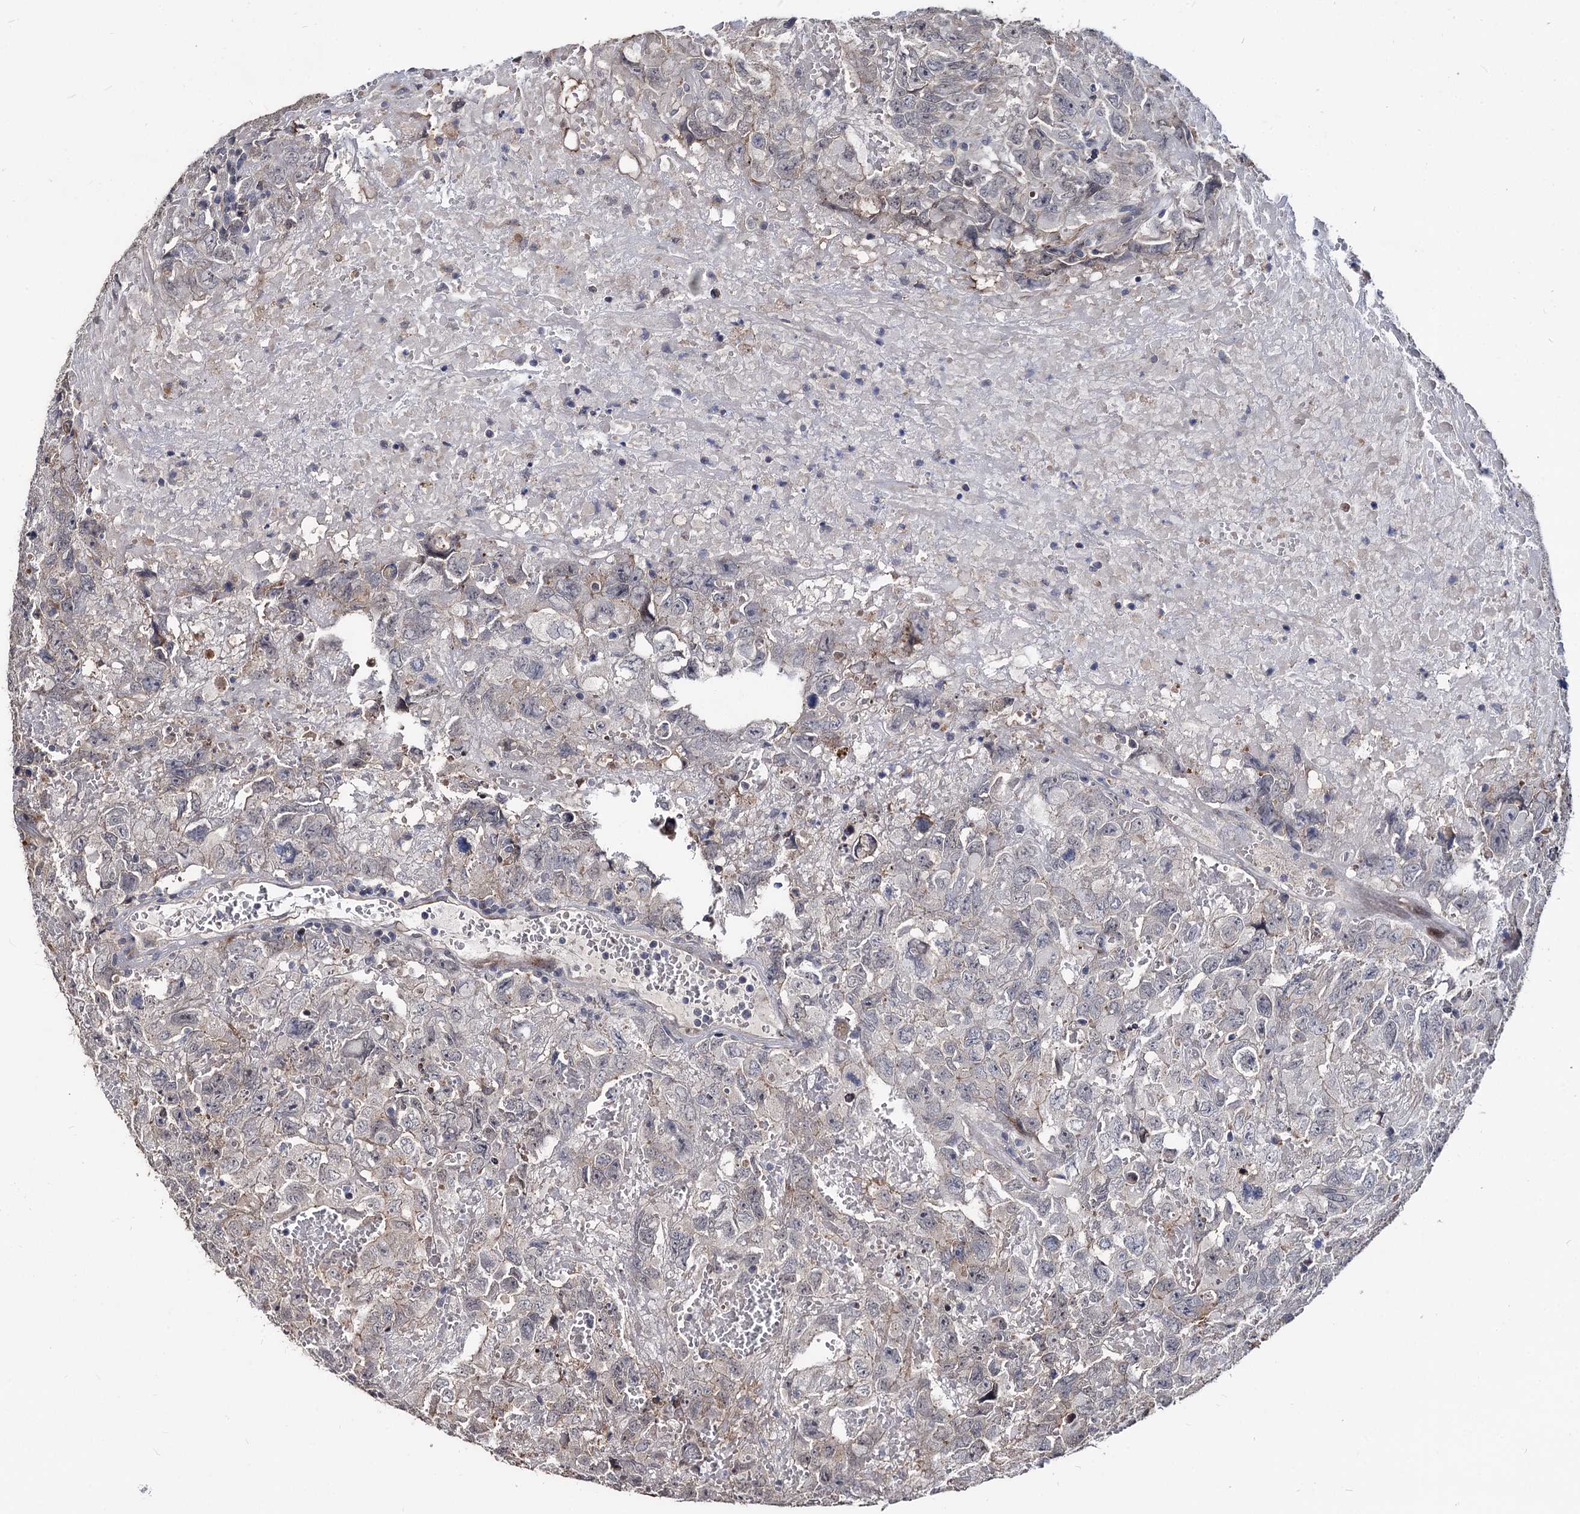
{"staining": {"intensity": "weak", "quantity": "<25%", "location": "cytoplasmic/membranous"}, "tissue": "testis cancer", "cell_type": "Tumor cells", "image_type": "cancer", "snomed": [{"axis": "morphology", "description": "Carcinoma, Embryonal, NOS"}, {"axis": "topography", "description": "Testis"}], "caption": "Immunohistochemistry (IHC) histopathology image of human testis embryonal carcinoma stained for a protein (brown), which shows no positivity in tumor cells.", "gene": "SMAGP", "patient": {"sex": "male", "age": 45}}